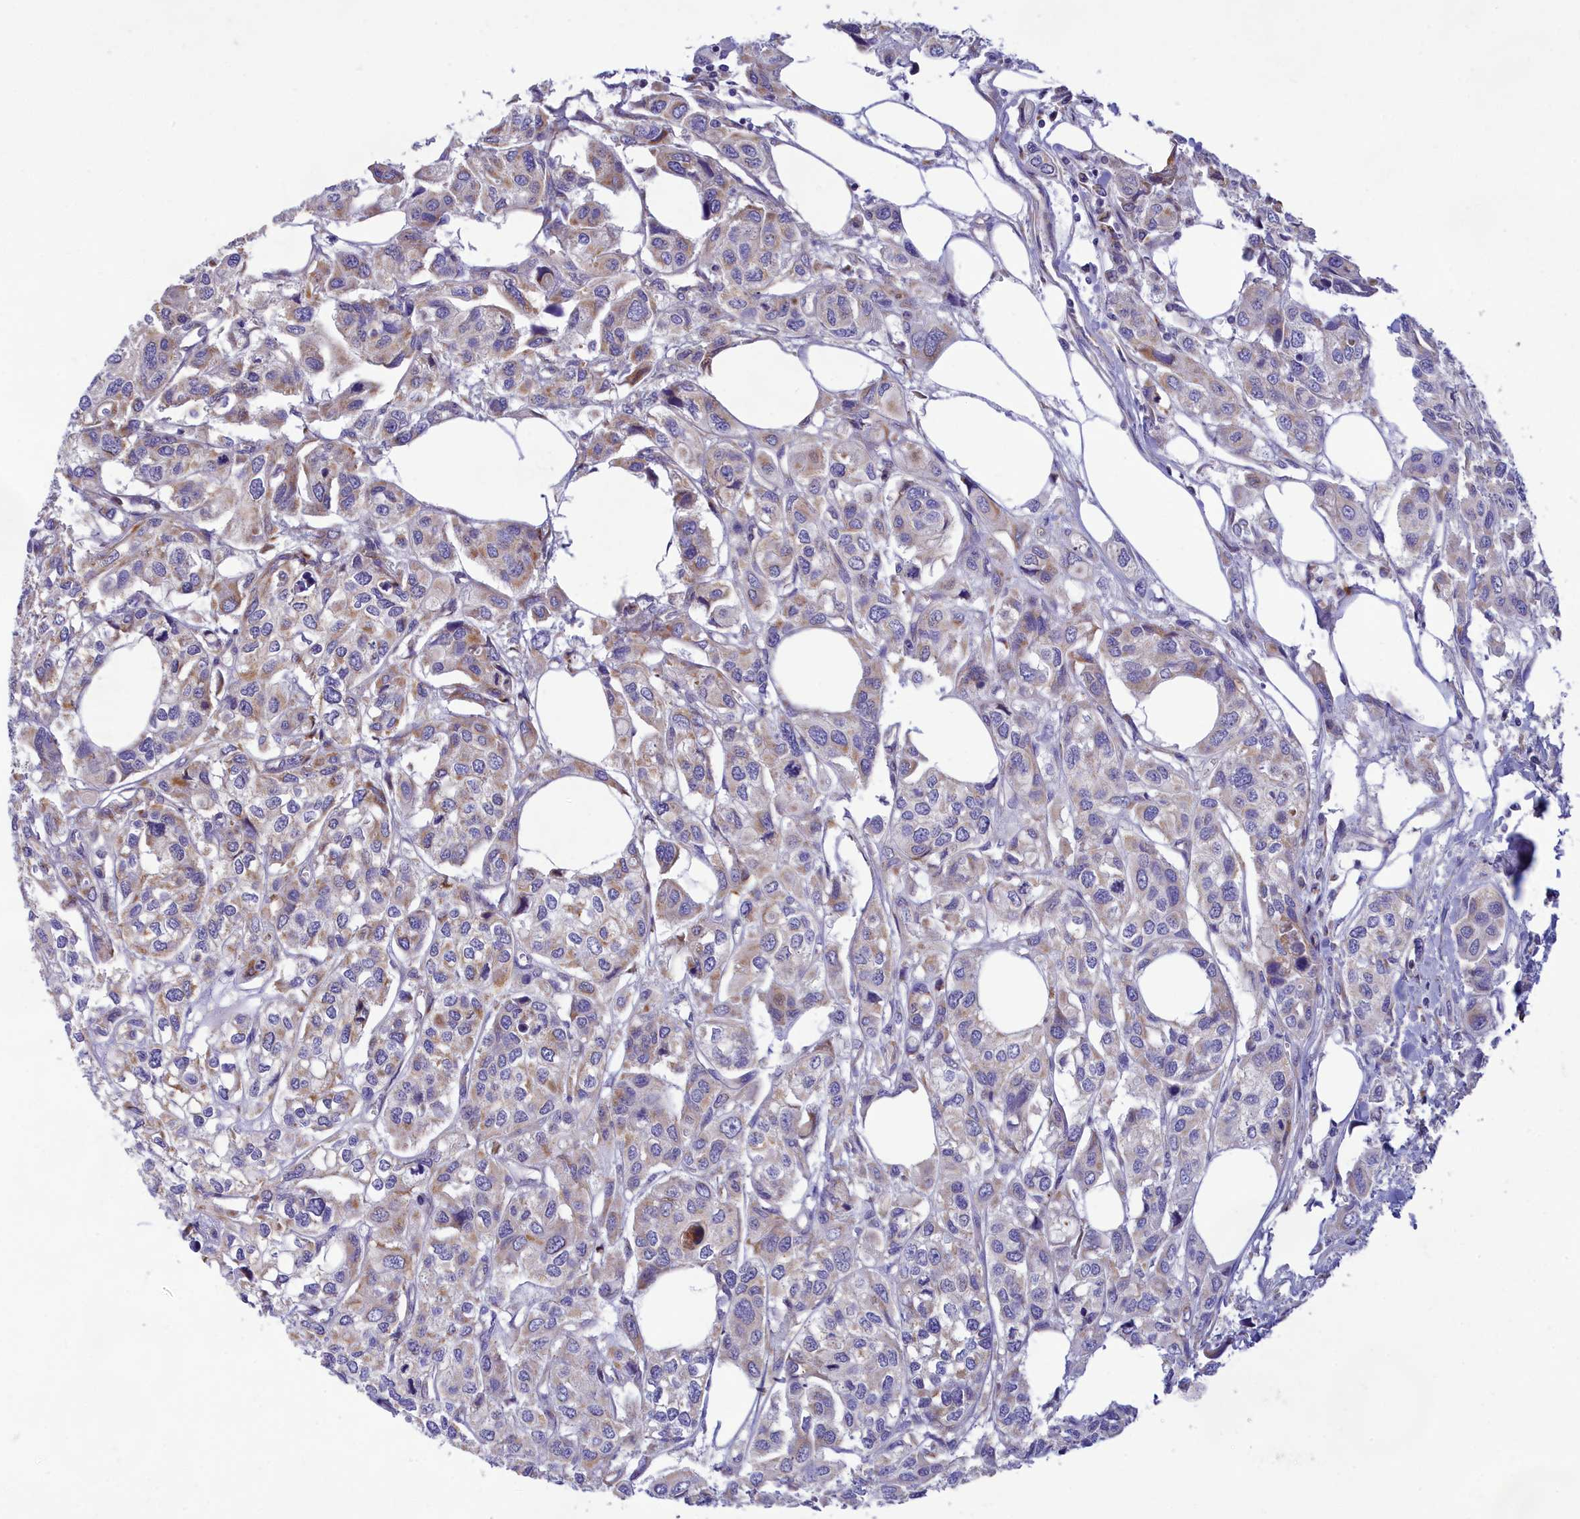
{"staining": {"intensity": "moderate", "quantity": "<25%", "location": "cytoplasmic/membranous"}, "tissue": "urothelial cancer", "cell_type": "Tumor cells", "image_type": "cancer", "snomed": [{"axis": "morphology", "description": "Urothelial carcinoma, High grade"}, {"axis": "topography", "description": "Urinary bladder"}], "caption": "This photomicrograph shows immunohistochemistry (IHC) staining of urothelial carcinoma (high-grade), with low moderate cytoplasmic/membranous expression in approximately <25% of tumor cells.", "gene": "TMEM30B", "patient": {"sex": "male", "age": 67}}